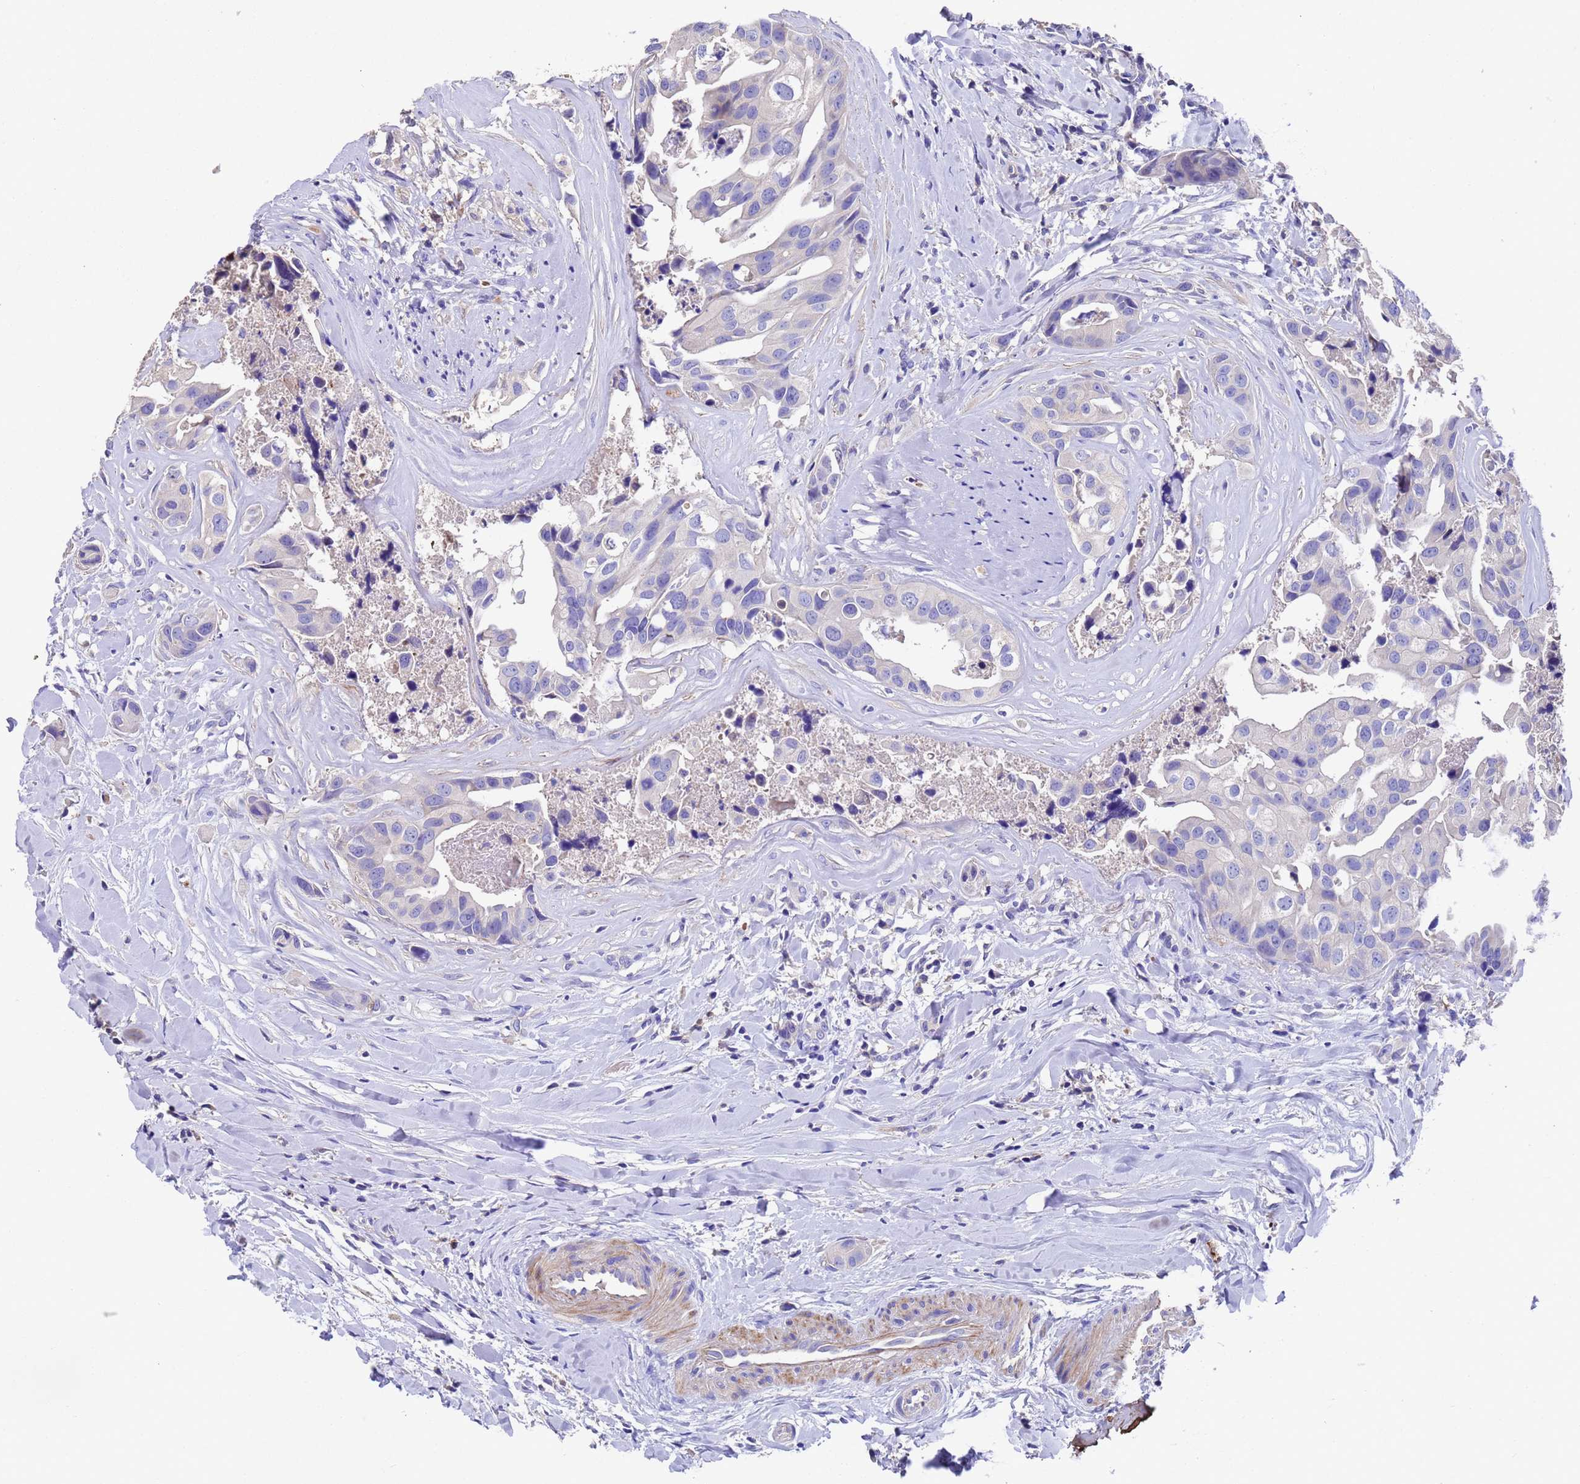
{"staining": {"intensity": "negative", "quantity": "none", "location": "none"}, "tissue": "head and neck cancer", "cell_type": "Tumor cells", "image_type": "cancer", "snomed": [{"axis": "morphology", "description": "Adenocarcinoma, NOS"}, {"axis": "morphology", "description": "Adenocarcinoma, metastatic, NOS"}, {"axis": "topography", "description": "Head-Neck"}], "caption": "This is an IHC image of human metastatic adenocarcinoma (head and neck). There is no positivity in tumor cells.", "gene": "ELP6", "patient": {"sex": "male", "age": 75}}